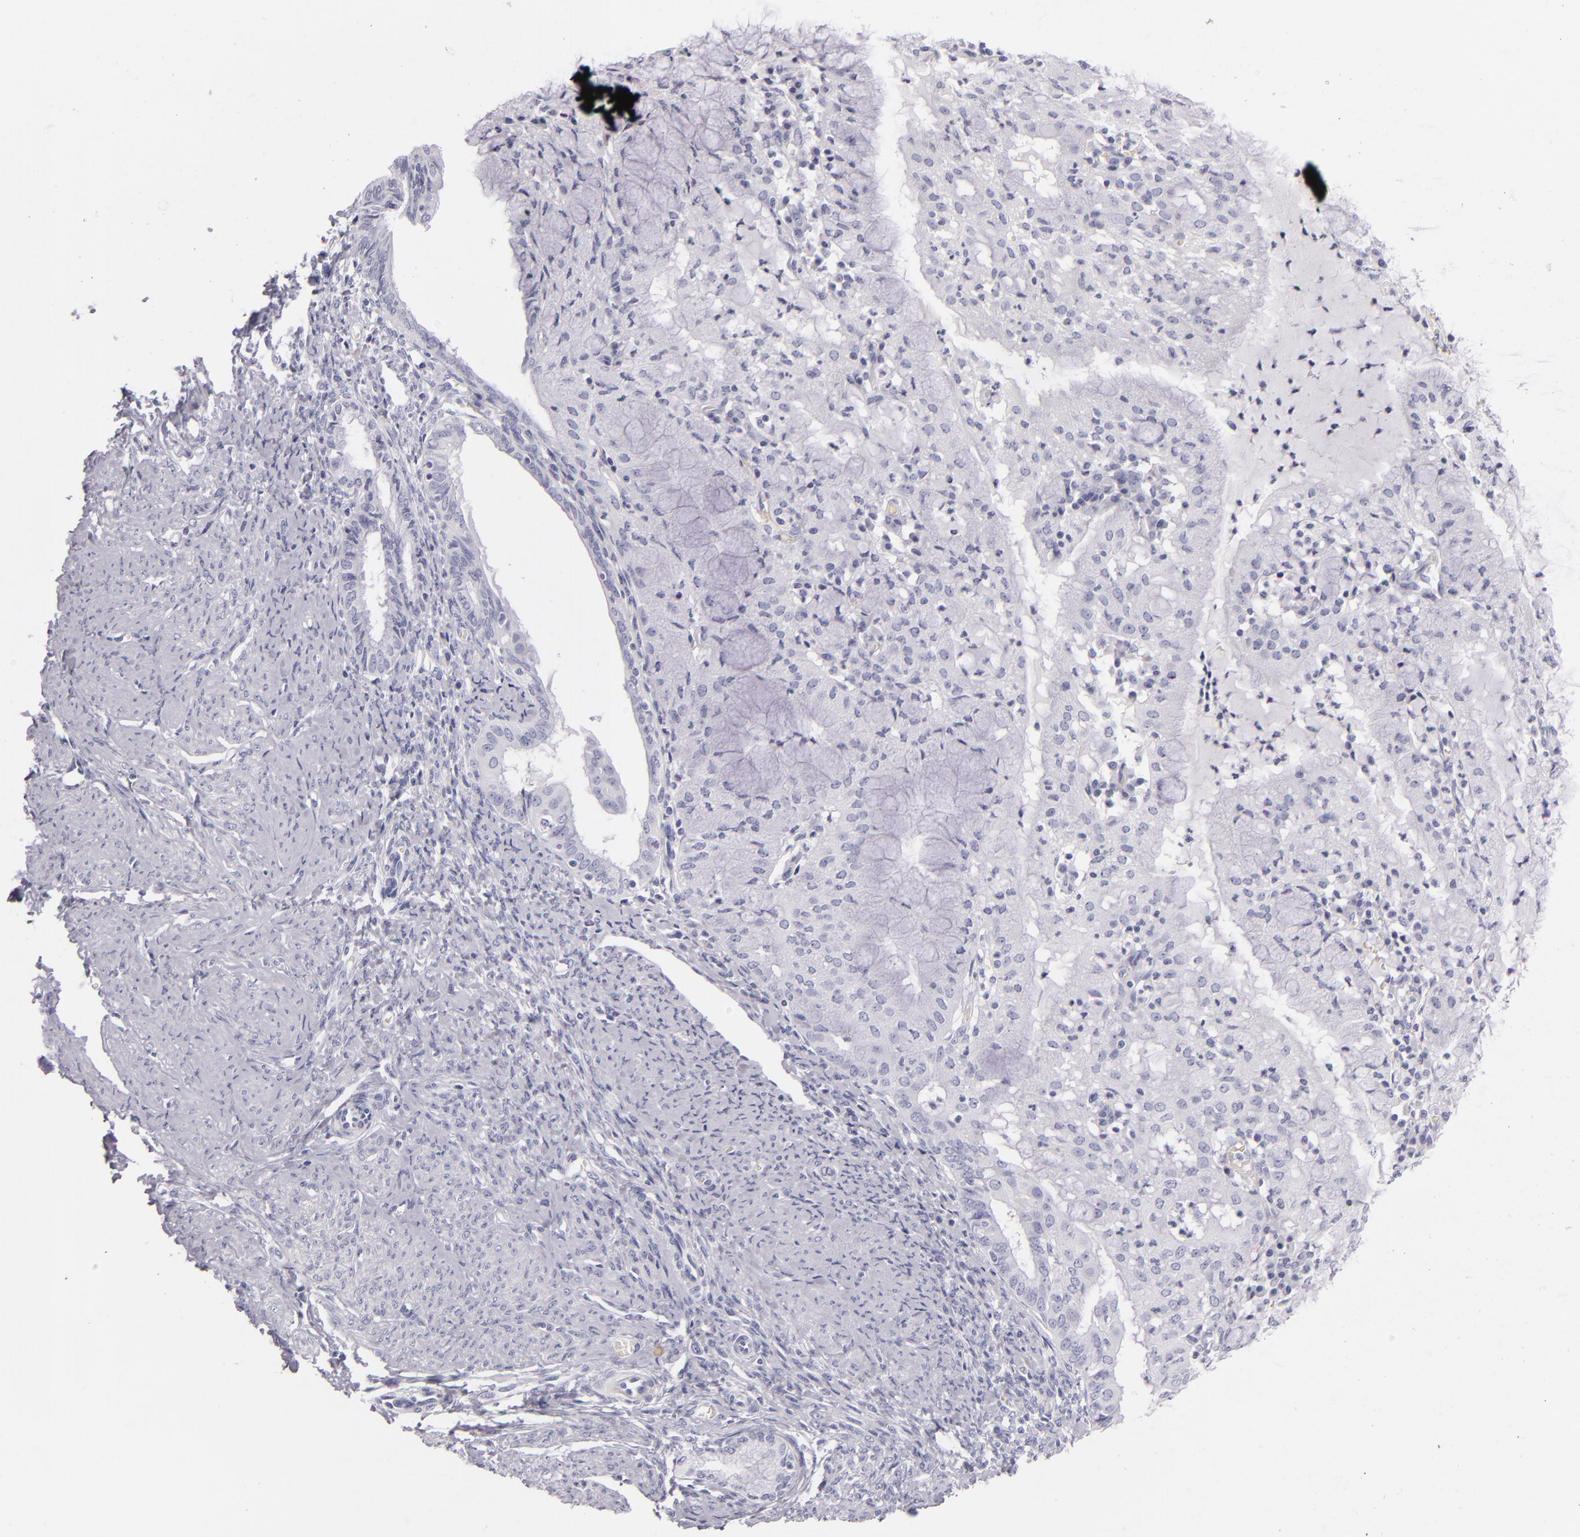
{"staining": {"intensity": "negative", "quantity": "none", "location": "none"}, "tissue": "endometrial cancer", "cell_type": "Tumor cells", "image_type": "cancer", "snomed": [{"axis": "morphology", "description": "Adenocarcinoma, NOS"}, {"axis": "topography", "description": "Endometrium"}], "caption": "Immunohistochemical staining of adenocarcinoma (endometrial) shows no significant positivity in tumor cells.", "gene": "FABP1", "patient": {"sex": "female", "age": 63}}